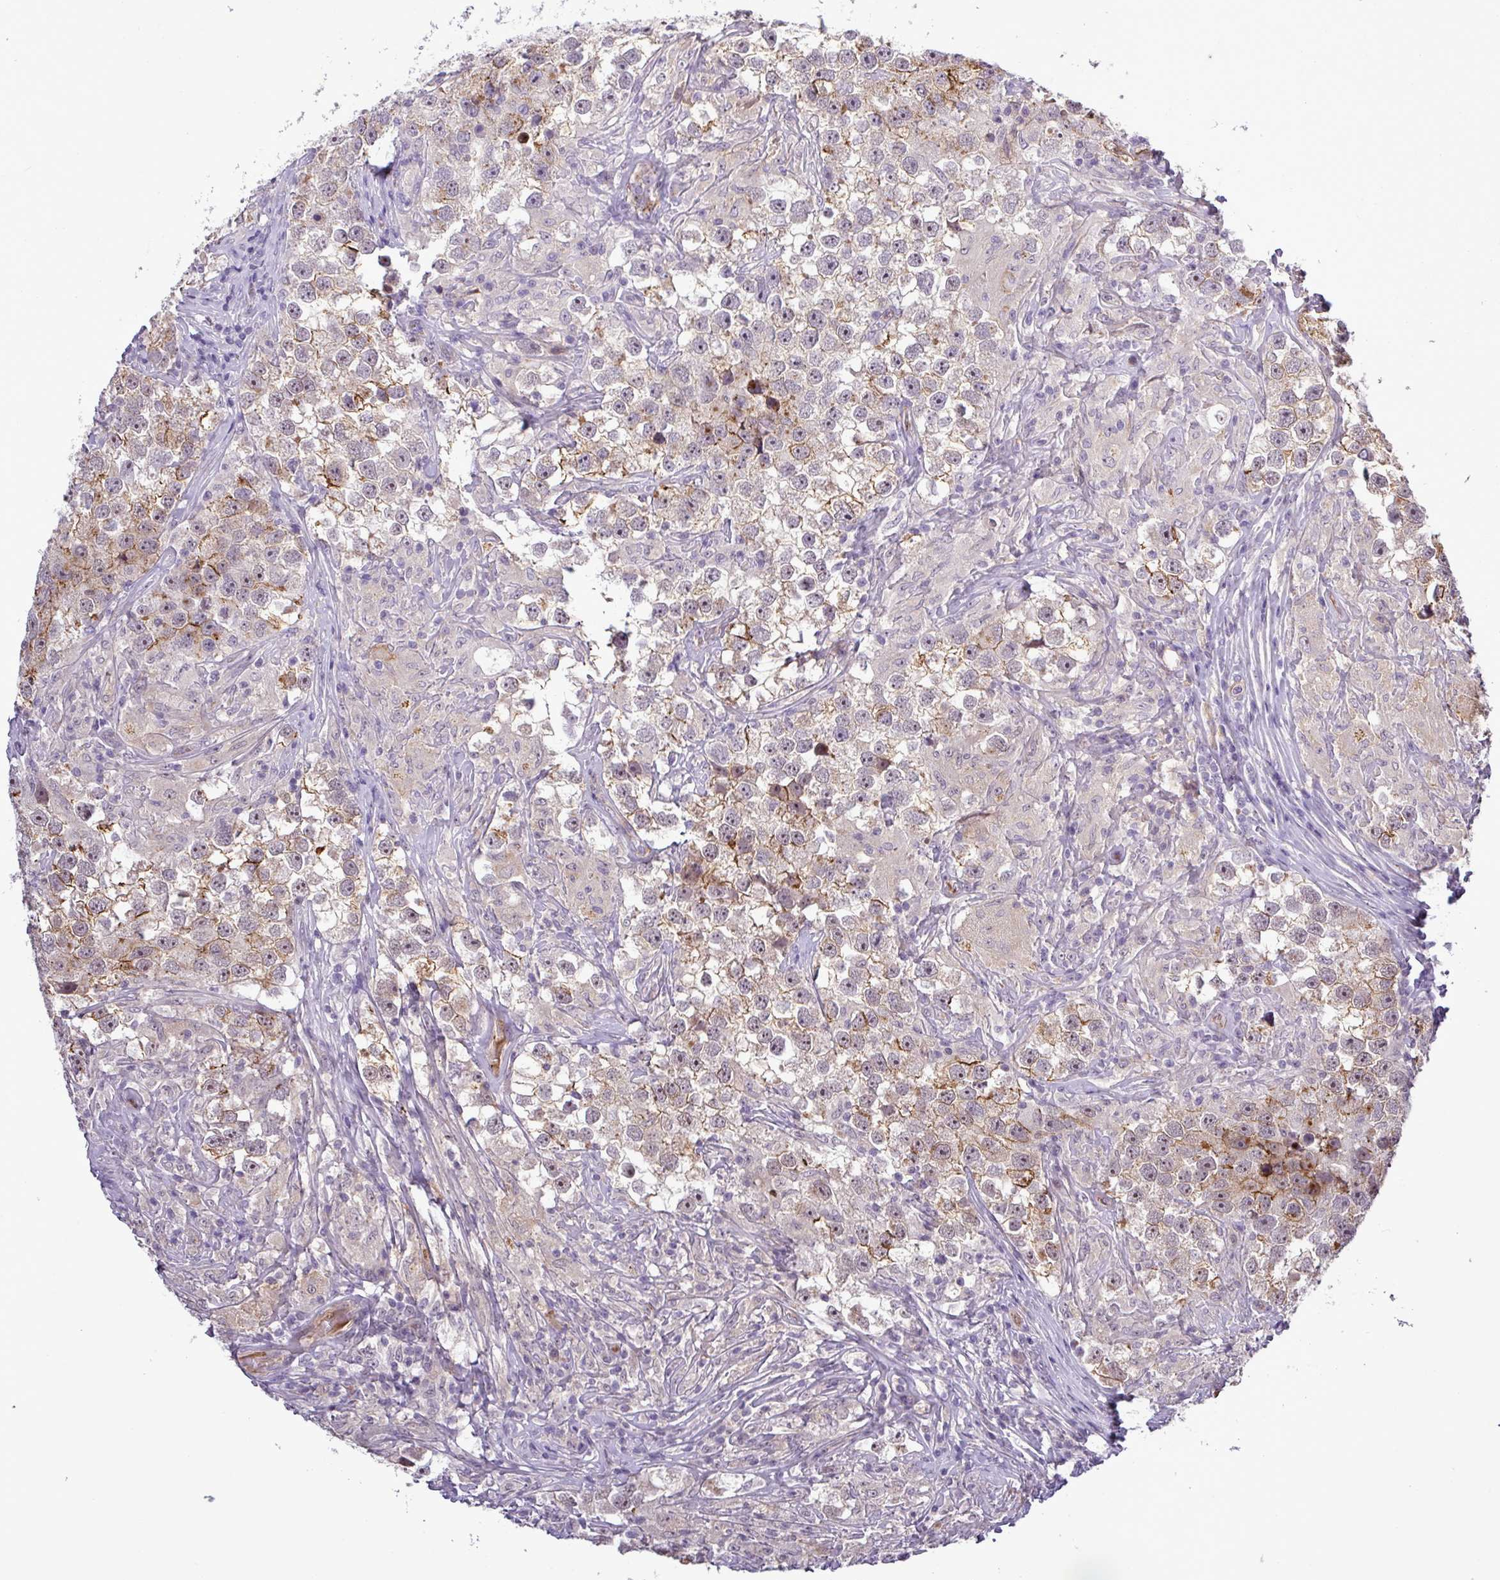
{"staining": {"intensity": "moderate", "quantity": "<25%", "location": "cytoplasmic/membranous"}, "tissue": "testis cancer", "cell_type": "Tumor cells", "image_type": "cancer", "snomed": [{"axis": "morphology", "description": "Seminoma, NOS"}, {"axis": "topography", "description": "Testis"}], "caption": "A micrograph showing moderate cytoplasmic/membranous staining in about <25% of tumor cells in testis cancer, as visualized by brown immunohistochemical staining.", "gene": "PCDH1", "patient": {"sex": "male", "age": 46}}